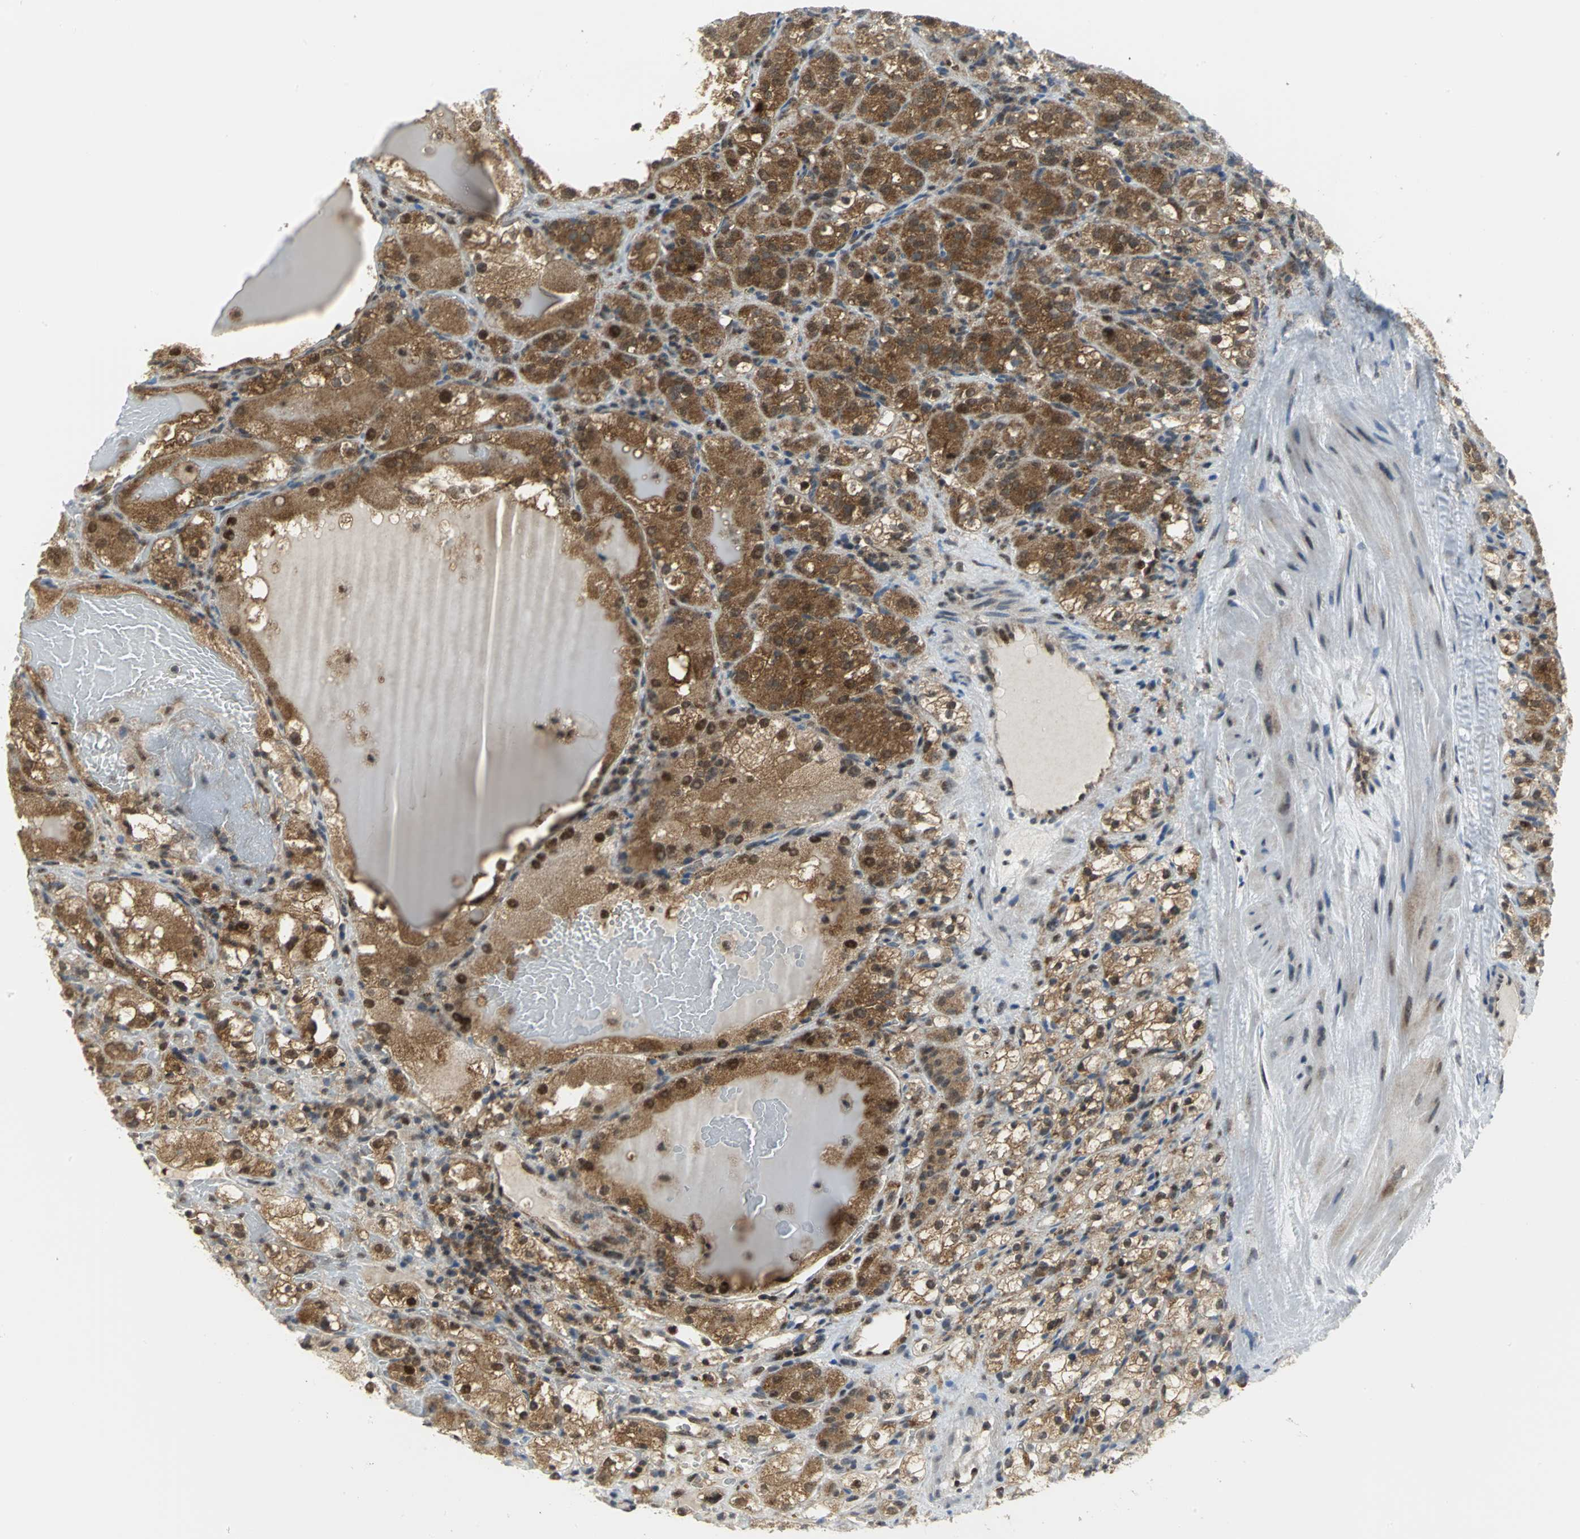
{"staining": {"intensity": "moderate", "quantity": ">75%", "location": "cytoplasmic/membranous,nuclear"}, "tissue": "renal cancer", "cell_type": "Tumor cells", "image_type": "cancer", "snomed": [{"axis": "morphology", "description": "Normal tissue, NOS"}, {"axis": "morphology", "description": "Adenocarcinoma, NOS"}, {"axis": "topography", "description": "Kidney"}], "caption": "Renal cancer stained for a protein (brown) exhibits moderate cytoplasmic/membranous and nuclear positive positivity in approximately >75% of tumor cells.", "gene": "PSMA4", "patient": {"sex": "male", "age": 61}}